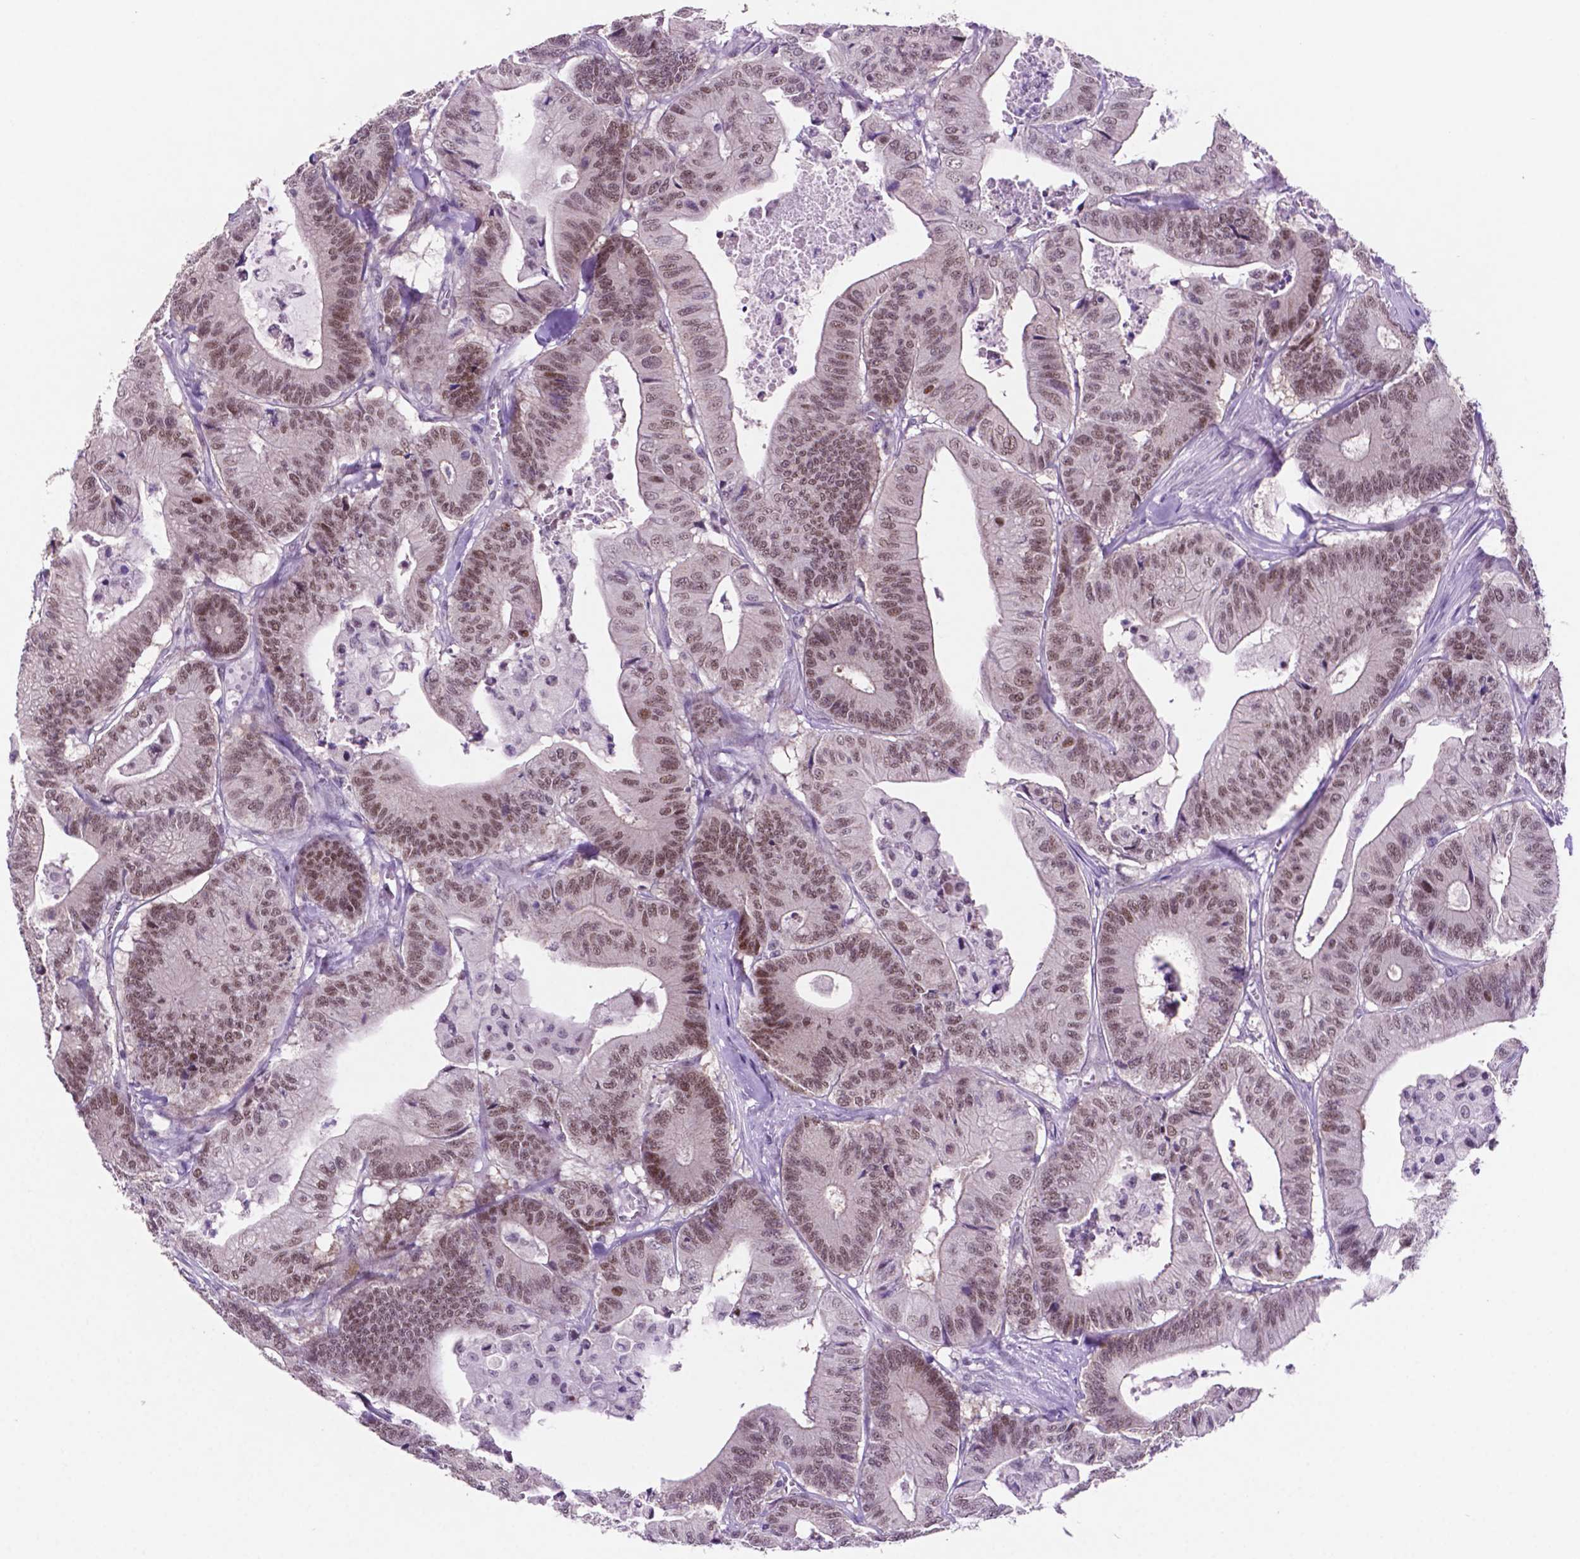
{"staining": {"intensity": "moderate", "quantity": ">75%", "location": "nuclear"}, "tissue": "colorectal cancer", "cell_type": "Tumor cells", "image_type": "cancer", "snomed": [{"axis": "morphology", "description": "Adenocarcinoma, NOS"}, {"axis": "topography", "description": "Colon"}], "caption": "DAB (3,3'-diaminobenzidine) immunohistochemical staining of human colorectal cancer reveals moderate nuclear protein expression in approximately >75% of tumor cells.", "gene": "NCOR1", "patient": {"sex": "female", "age": 84}}